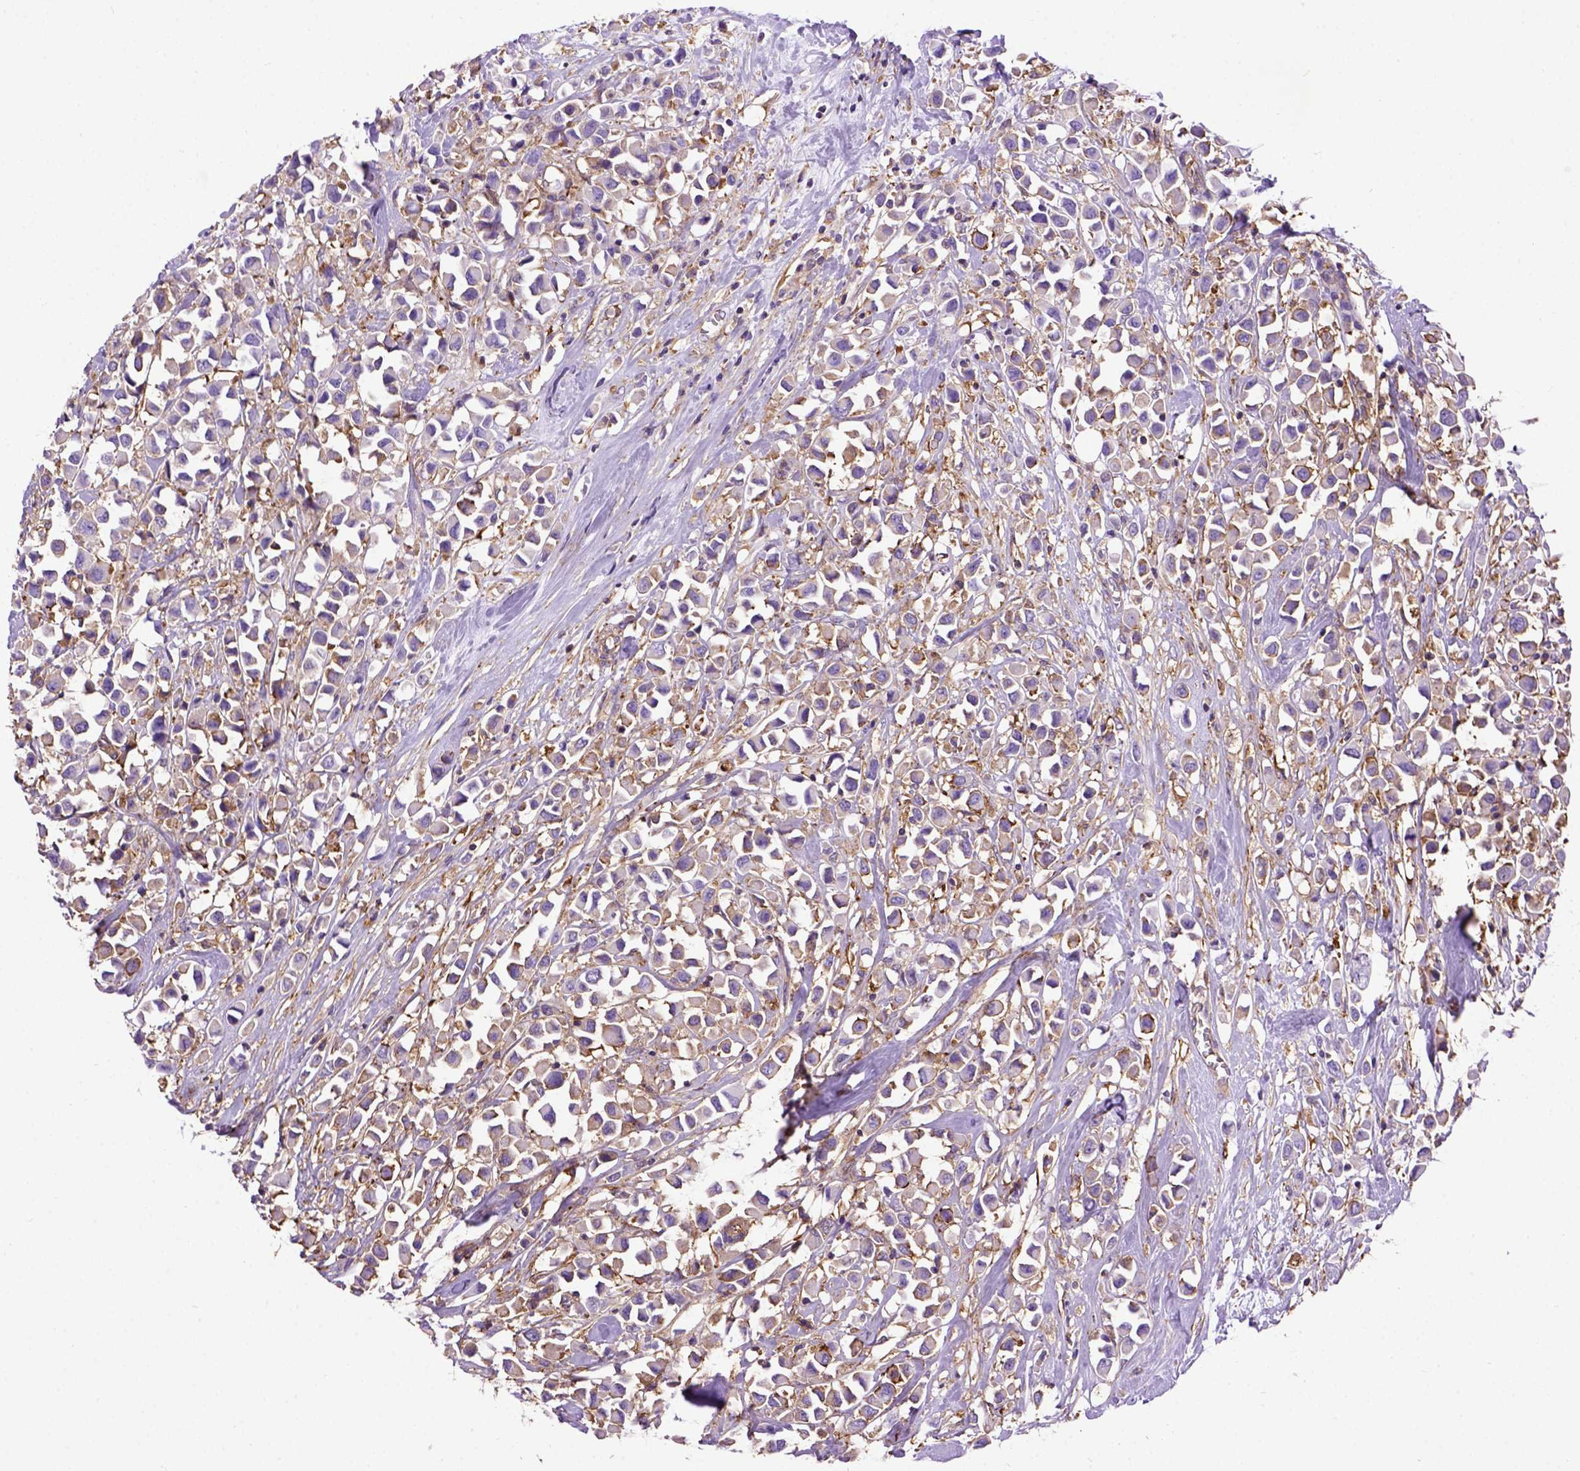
{"staining": {"intensity": "moderate", "quantity": "<25%", "location": "cytoplasmic/membranous"}, "tissue": "breast cancer", "cell_type": "Tumor cells", "image_type": "cancer", "snomed": [{"axis": "morphology", "description": "Duct carcinoma"}, {"axis": "topography", "description": "Breast"}], "caption": "There is low levels of moderate cytoplasmic/membranous expression in tumor cells of breast infiltrating ductal carcinoma, as demonstrated by immunohistochemical staining (brown color).", "gene": "MVP", "patient": {"sex": "female", "age": 61}}